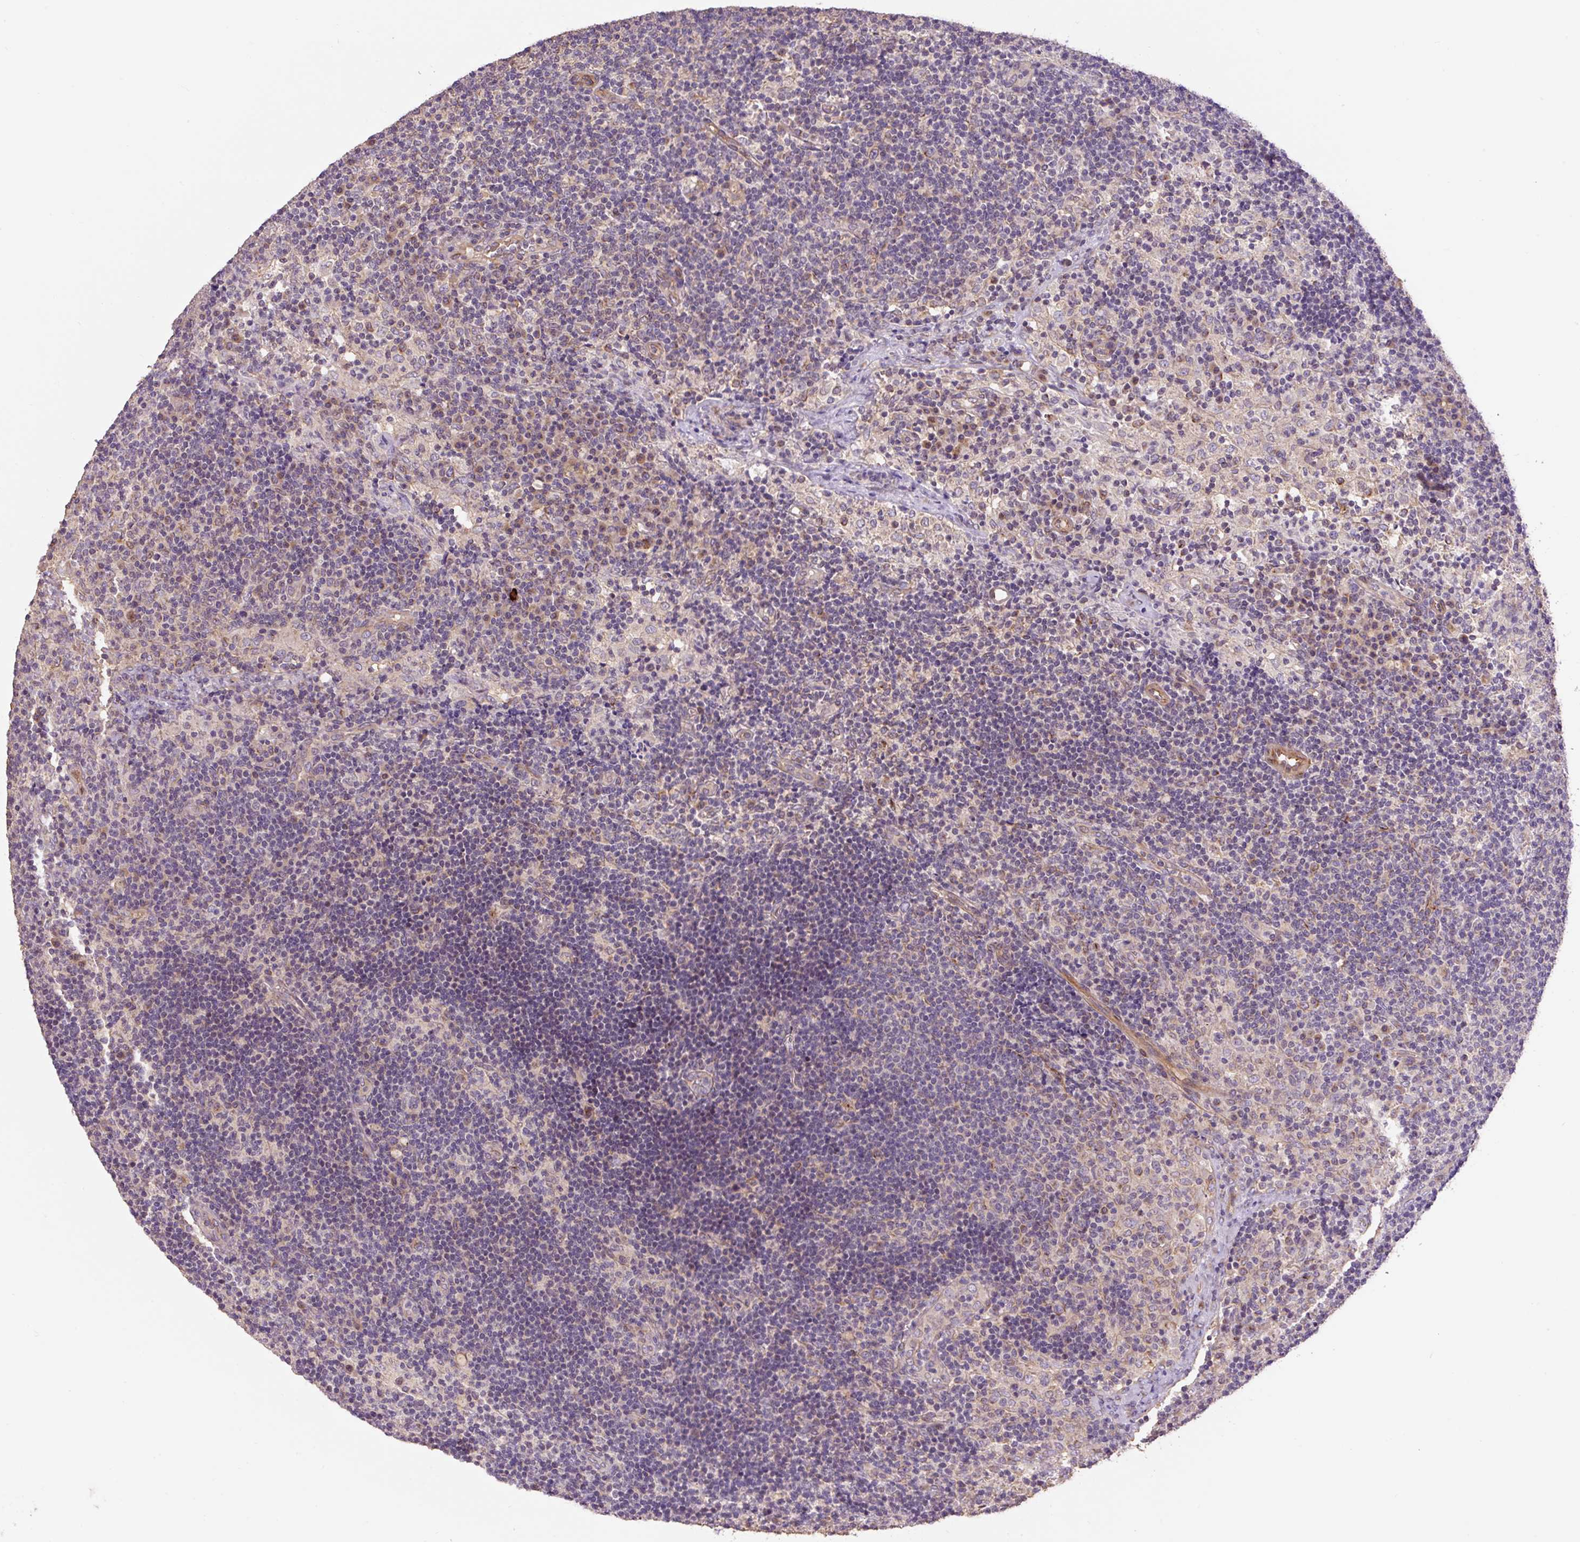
{"staining": {"intensity": "weak", "quantity": "25%-75%", "location": "cytoplasmic/membranous"}, "tissue": "lymph node", "cell_type": "Germinal center cells", "image_type": "normal", "snomed": [{"axis": "morphology", "description": "Normal tissue, NOS"}, {"axis": "topography", "description": "Lymph node"}], "caption": "This micrograph exhibits immunohistochemistry (IHC) staining of normal lymph node, with low weak cytoplasmic/membranous expression in about 25%-75% of germinal center cells.", "gene": "COX8A", "patient": {"sex": "female", "age": 70}}